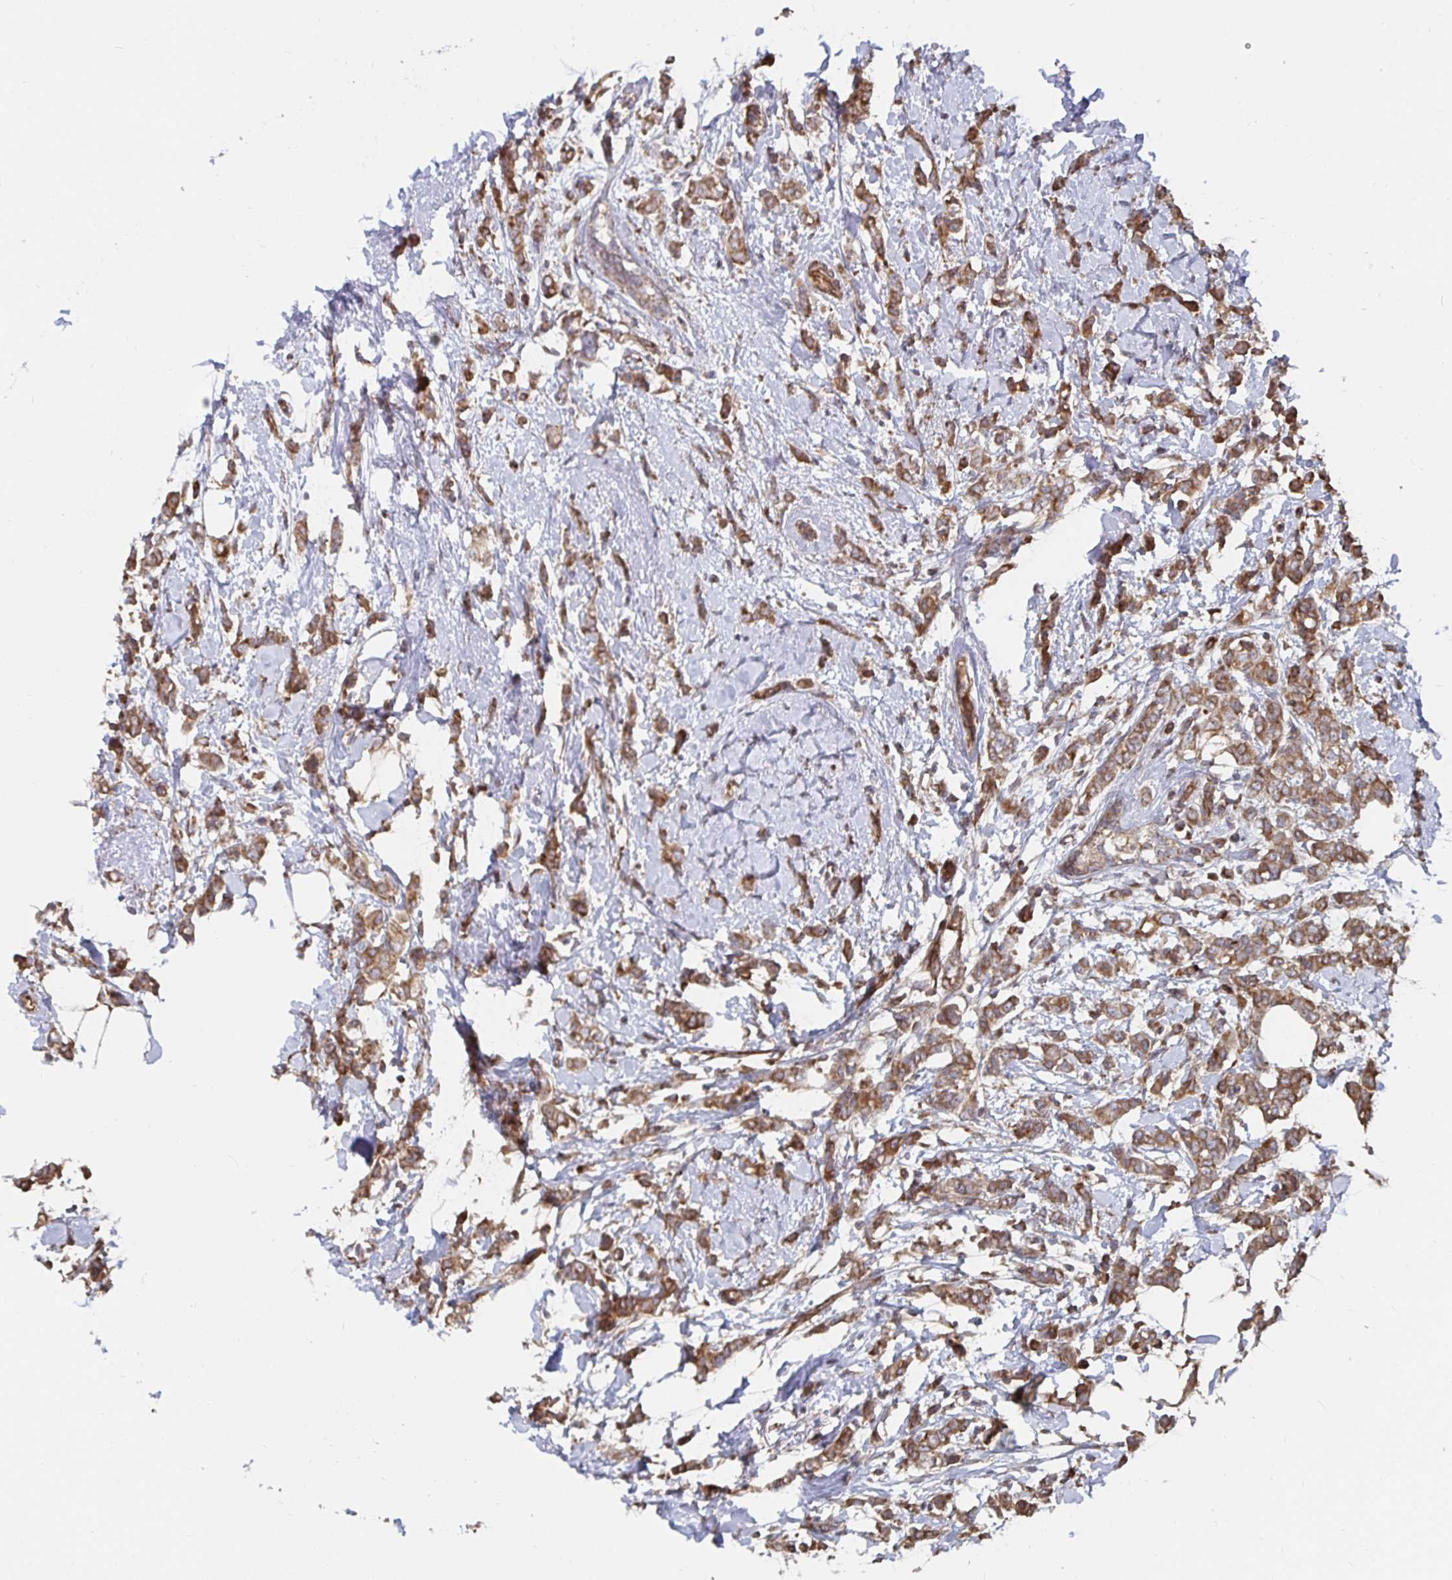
{"staining": {"intensity": "moderate", "quantity": ">75%", "location": "cytoplasmic/membranous"}, "tissue": "breast cancer", "cell_type": "Tumor cells", "image_type": "cancer", "snomed": [{"axis": "morphology", "description": "Duct carcinoma"}, {"axis": "topography", "description": "Breast"}], "caption": "Breast infiltrating ductal carcinoma was stained to show a protein in brown. There is medium levels of moderate cytoplasmic/membranous staining in approximately >75% of tumor cells.", "gene": "BCAP29", "patient": {"sex": "female", "age": 40}}